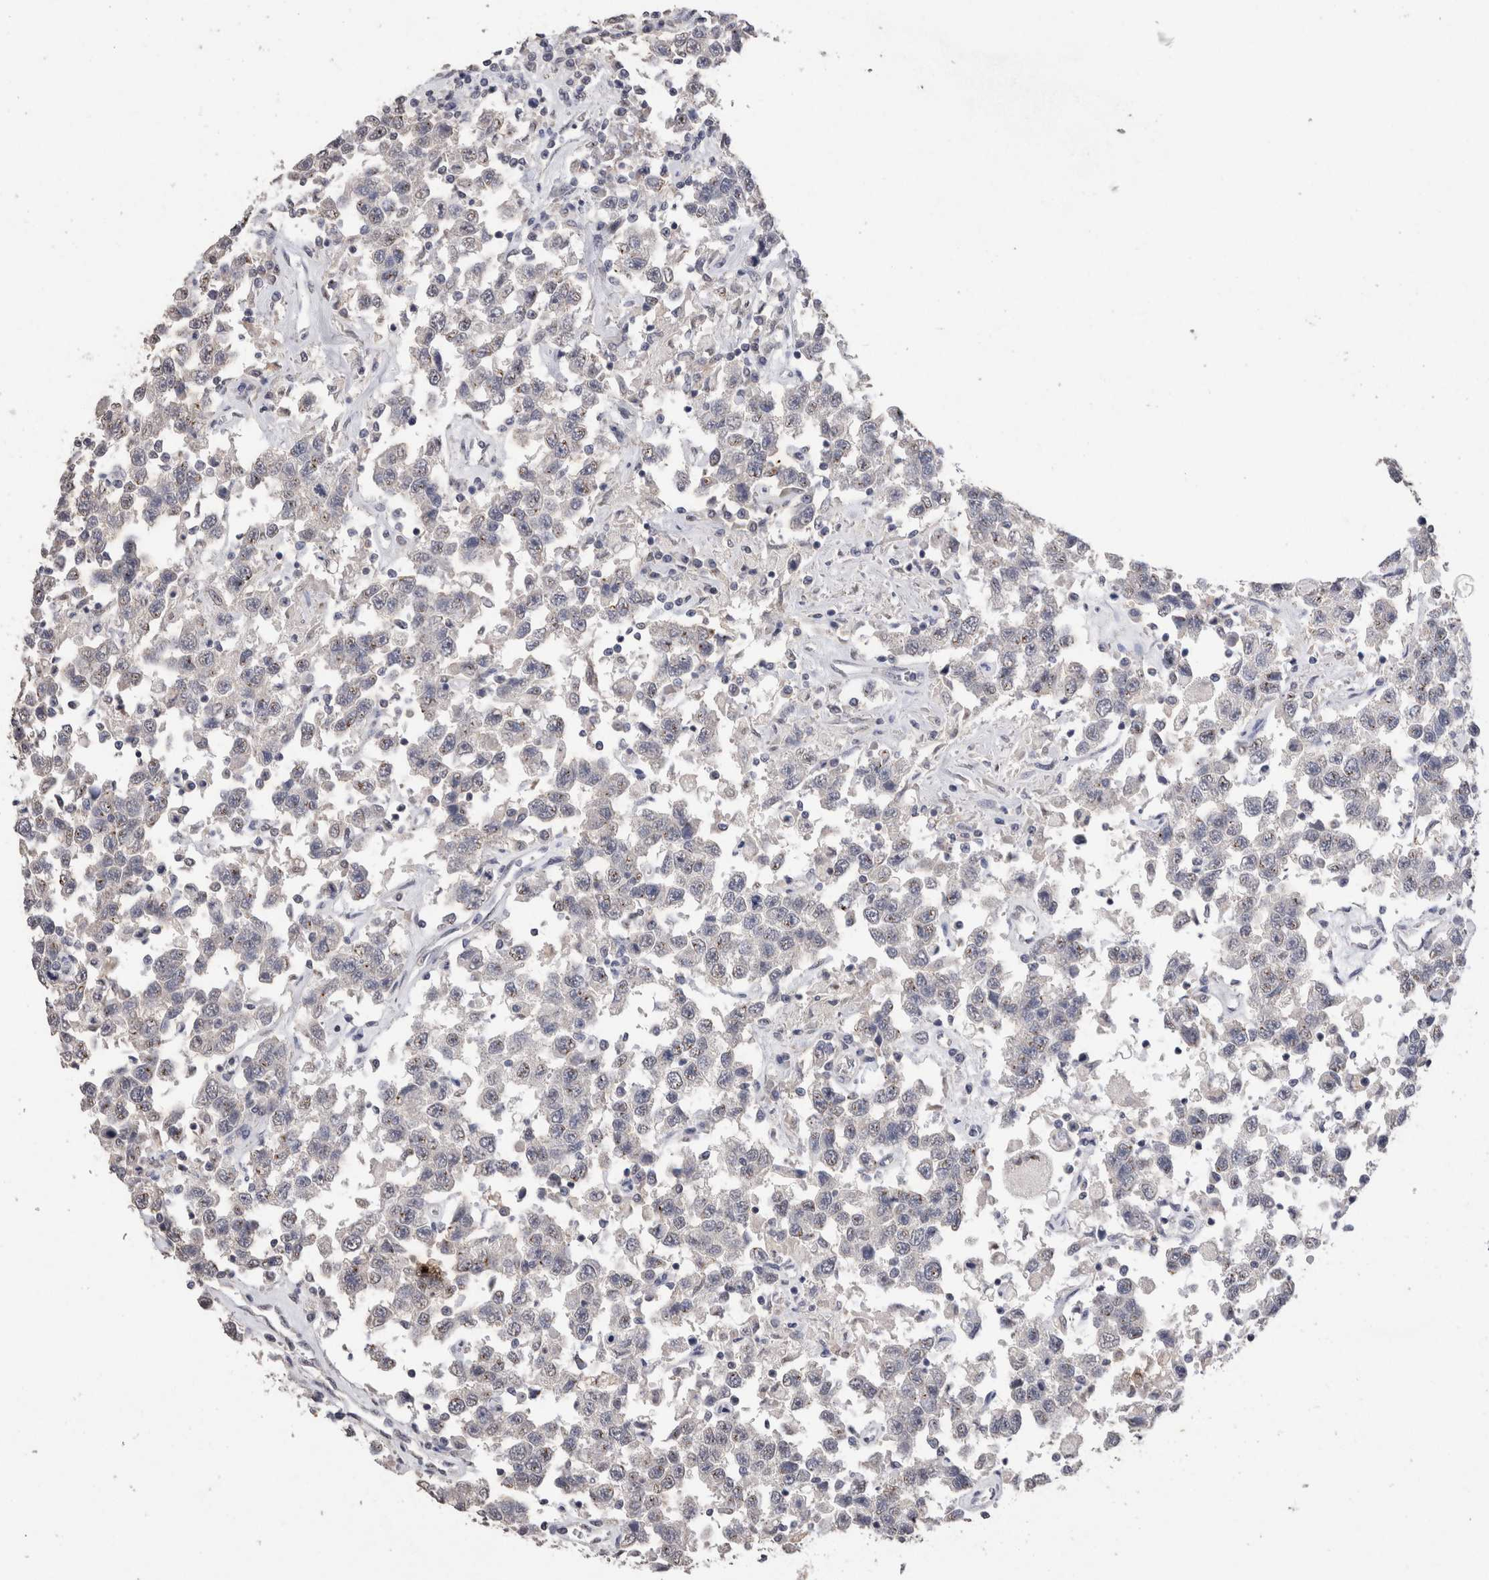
{"staining": {"intensity": "negative", "quantity": "none", "location": "none"}, "tissue": "testis cancer", "cell_type": "Tumor cells", "image_type": "cancer", "snomed": [{"axis": "morphology", "description": "Seminoma, NOS"}, {"axis": "topography", "description": "Testis"}], "caption": "This micrograph is of testis cancer stained with IHC to label a protein in brown with the nuclei are counter-stained blue. There is no positivity in tumor cells.", "gene": "CDH6", "patient": {"sex": "male", "age": 41}}